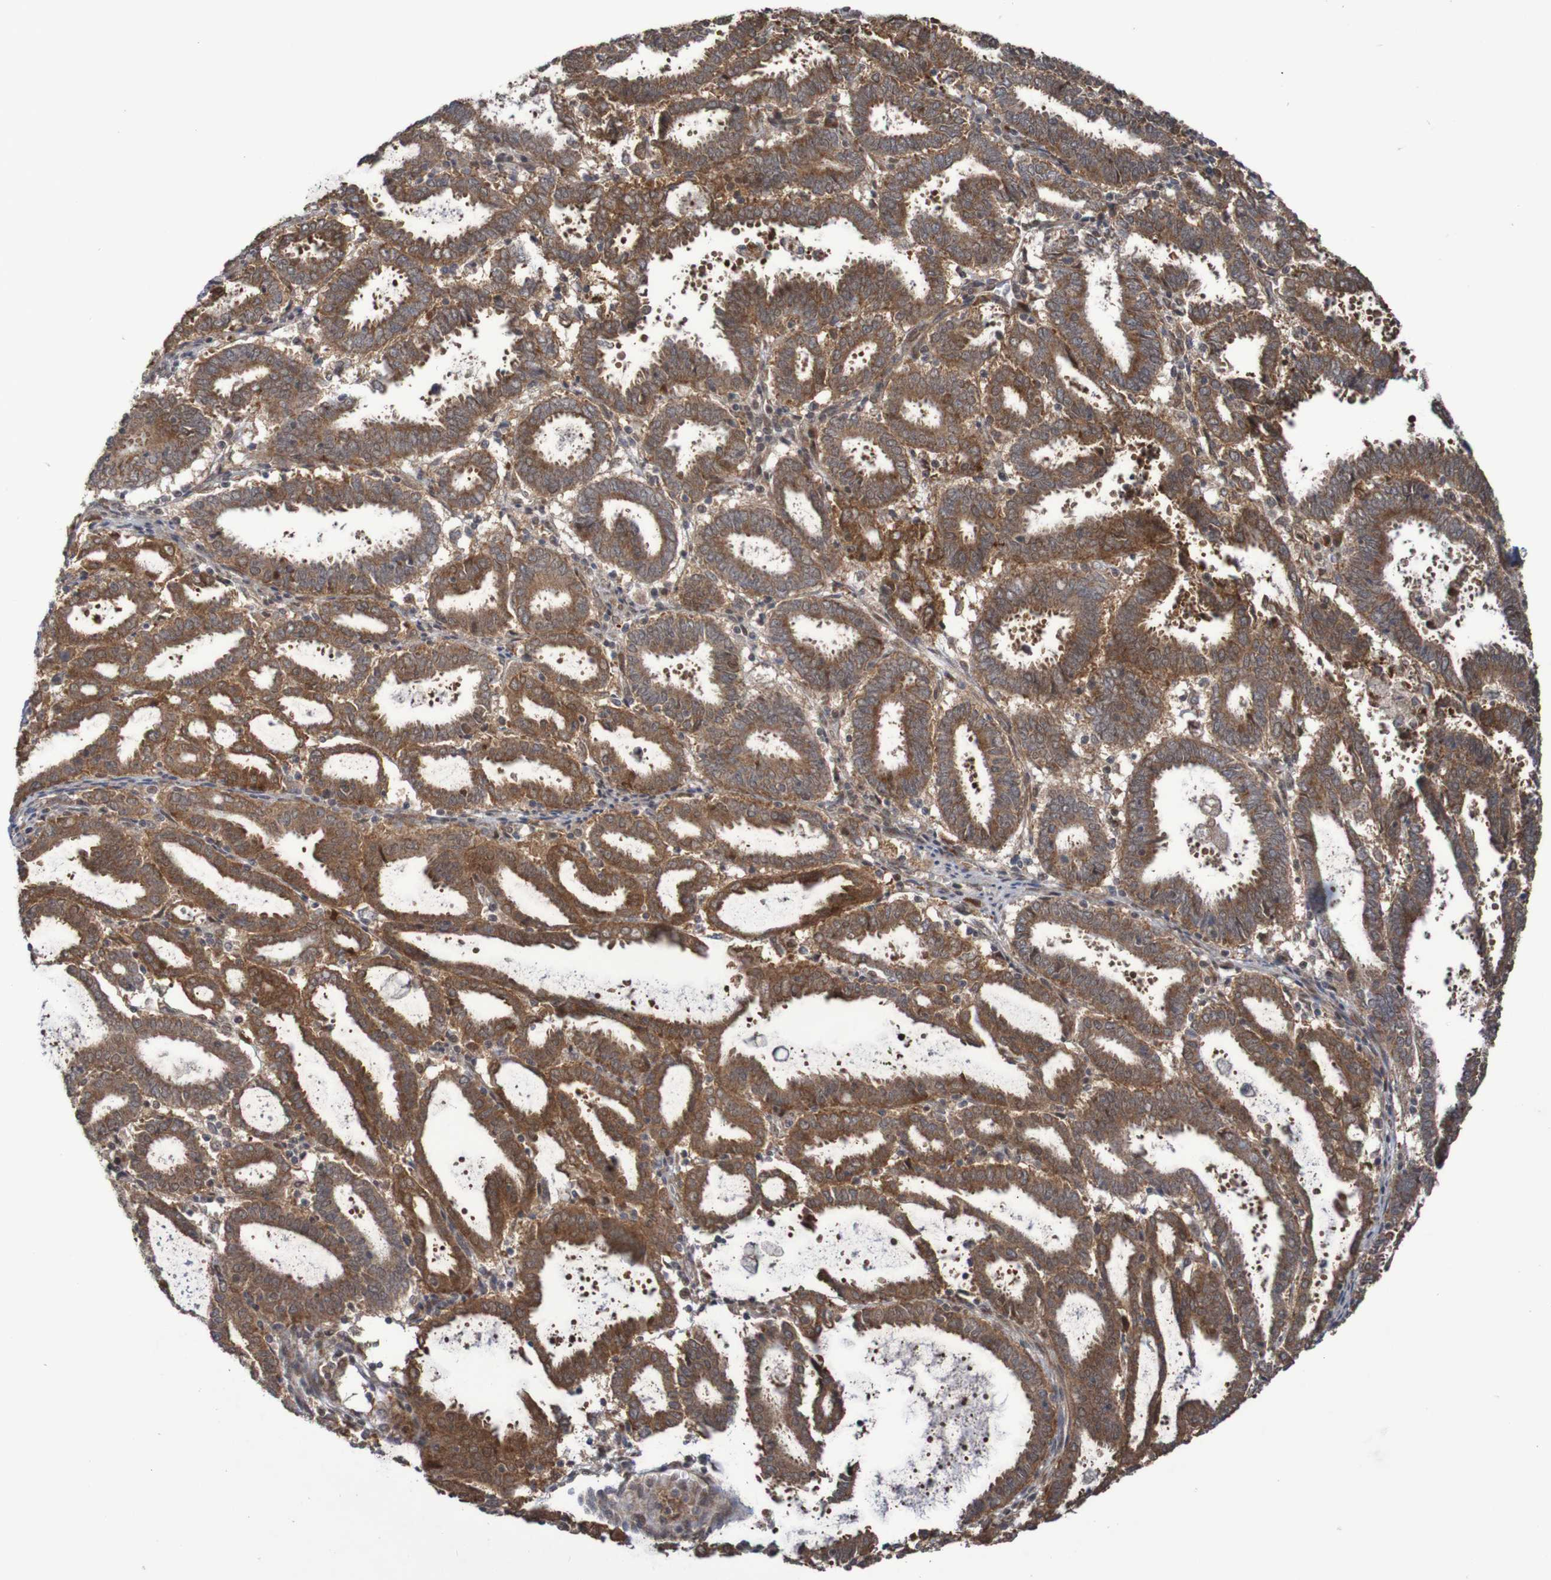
{"staining": {"intensity": "moderate", "quantity": ">75%", "location": "cytoplasmic/membranous"}, "tissue": "endometrial cancer", "cell_type": "Tumor cells", "image_type": "cancer", "snomed": [{"axis": "morphology", "description": "Adenocarcinoma, NOS"}, {"axis": "topography", "description": "Uterus"}], "caption": "Adenocarcinoma (endometrial) tissue displays moderate cytoplasmic/membranous staining in approximately >75% of tumor cells", "gene": "ITLN1", "patient": {"sex": "female", "age": 83}}